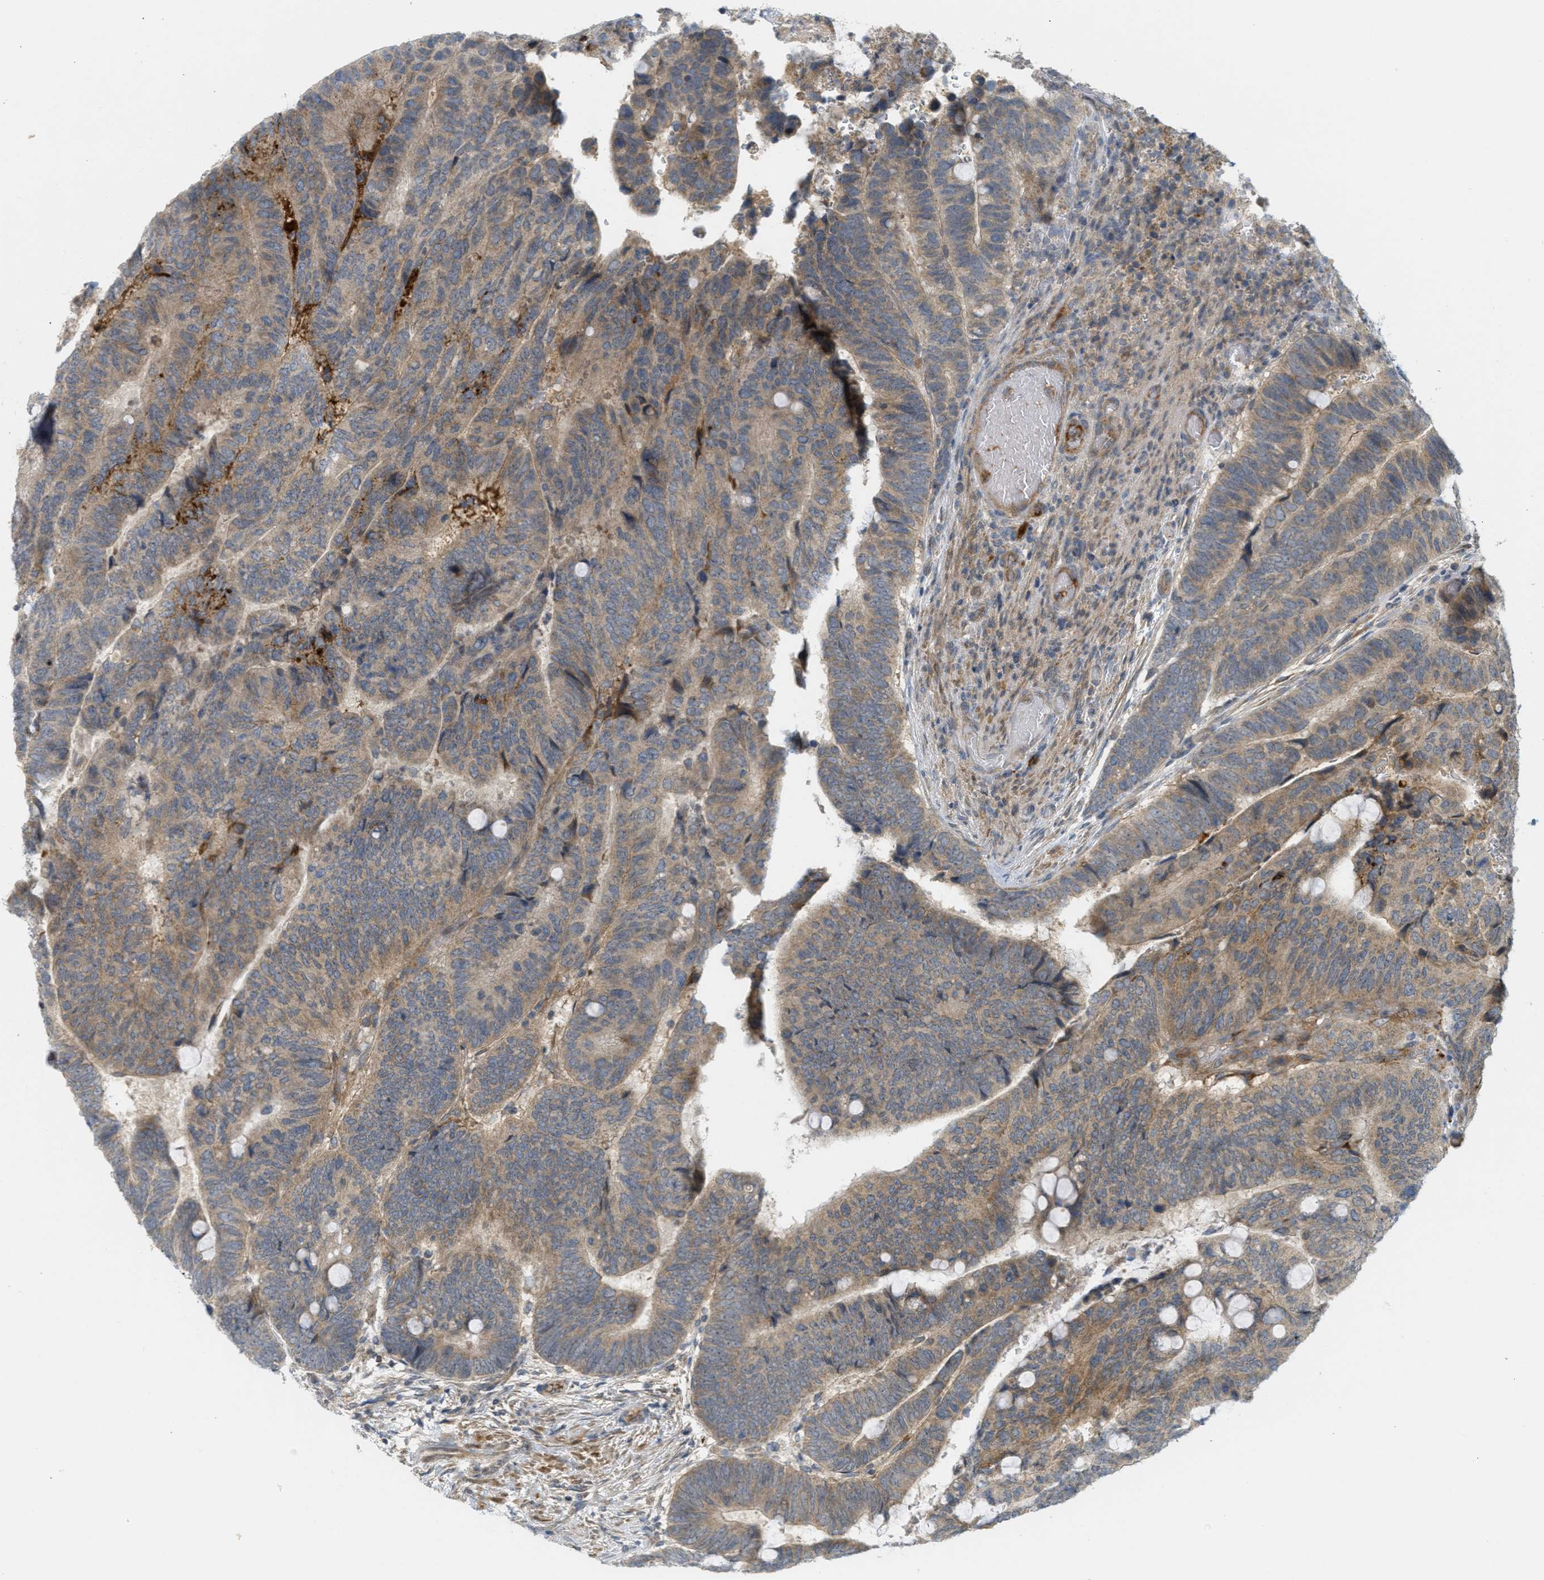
{"staining": {"intensity": "weak", "quantity": ">75%", "location": "cytoplasmic/membranous"}, "tissue": "colorectal cancer", "cell_type": "Tumor cells", "image_type": "cancer", "snomed": [{"axis": "morphology", "description": "Normal tissue, NOS"}, {"axis": "morphology", "description": "Adenocarcinoma, NOS"}, {"axis": "topography", "description": "Rectum"}], "caption": "Tumor cells show low levels of weak cytoplasmic/membranous expression in approximately >75% of cells in human colorectal cancer (adenocarcinoma). The protein is stained brown, and the nuclei are stained in blue (DAB IHC with brightfield microscopy, high magnification).", "gene": "PROC", "patient": {"sex": "male", "age": 92}}